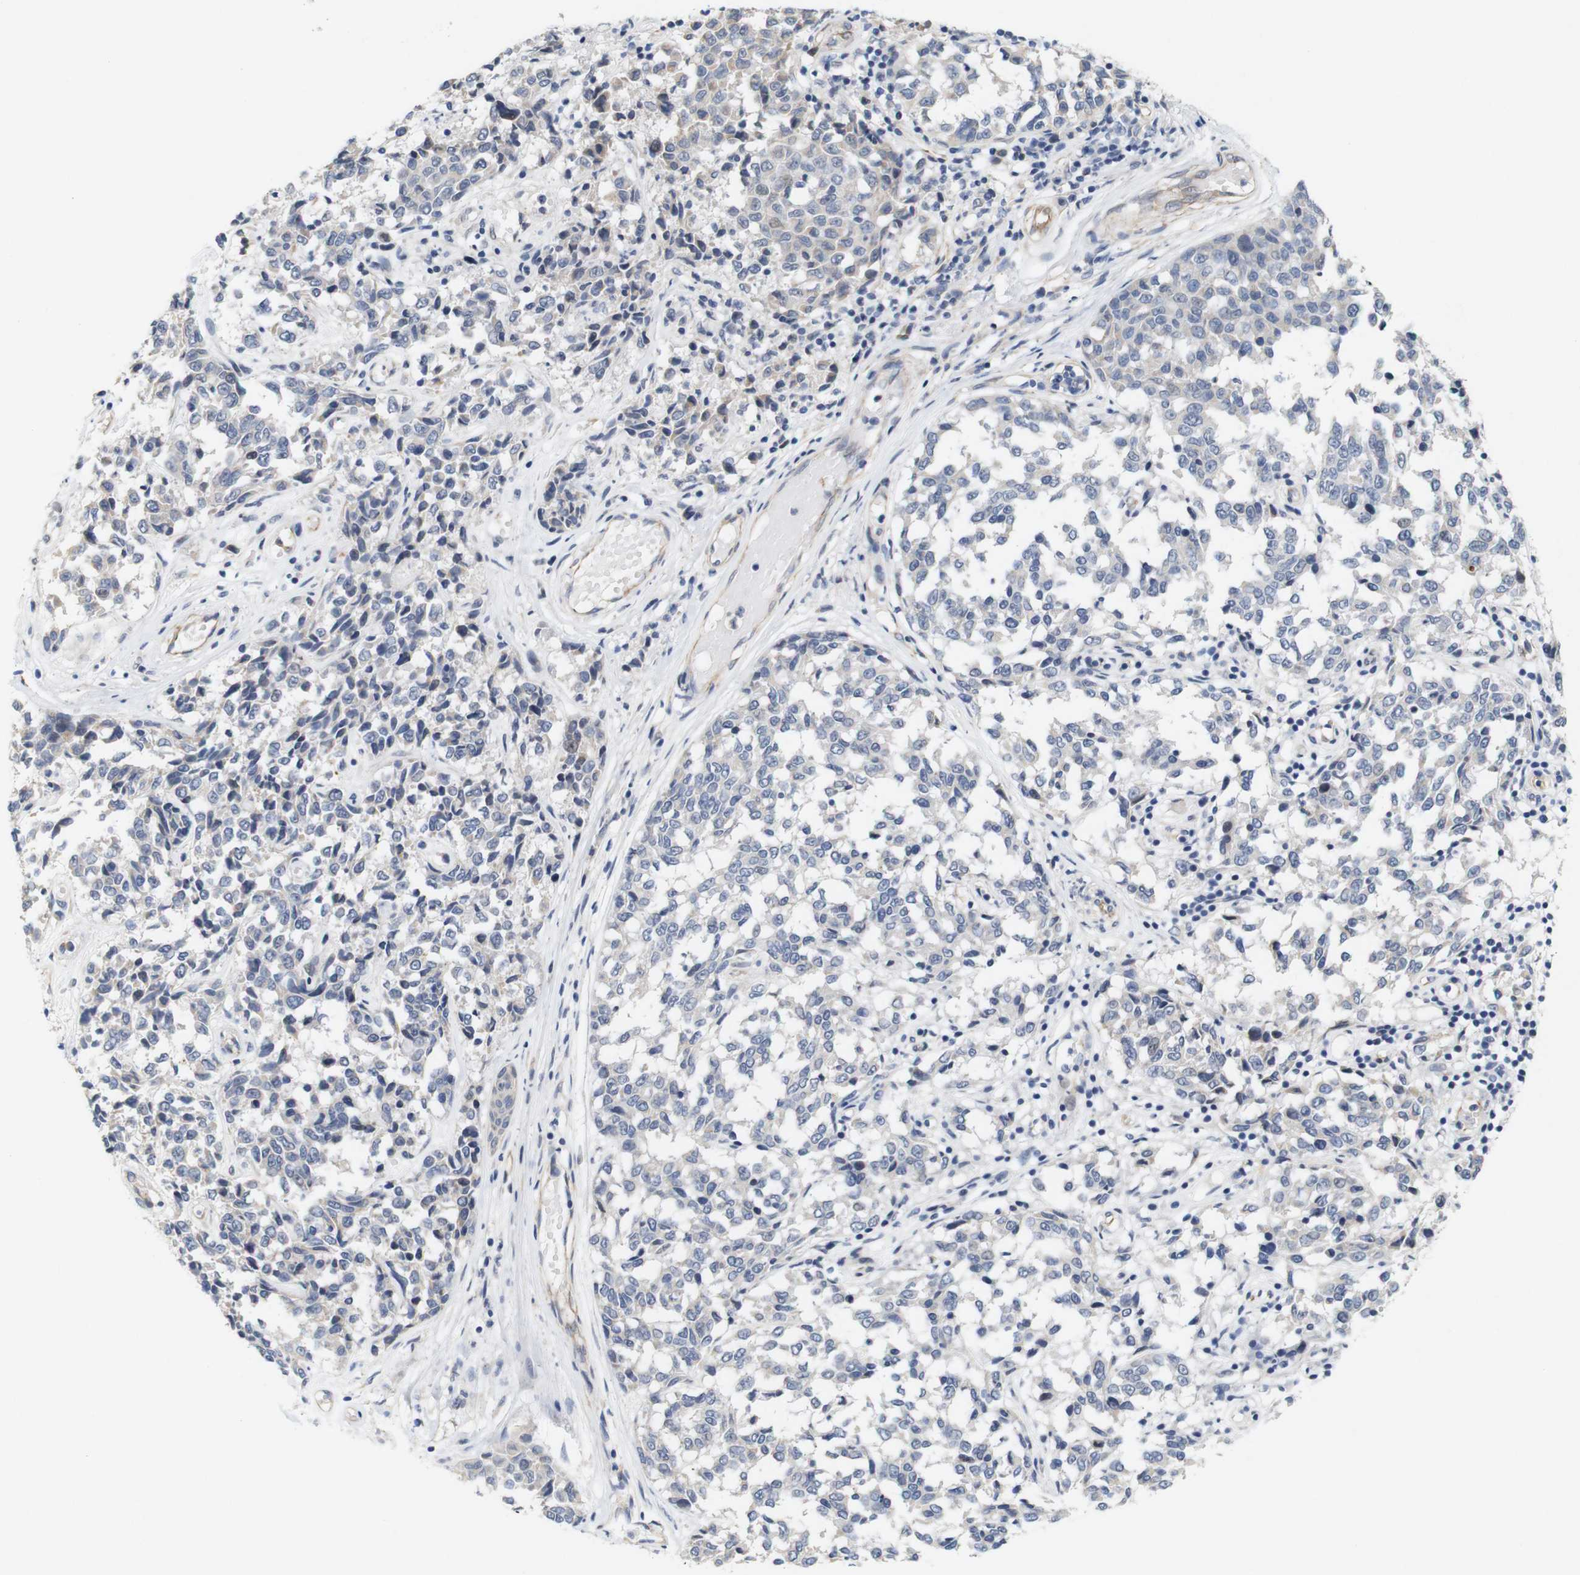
{"staining": {"intensity": "weak", "quantity": "<25%", "location": "cytoplasmic/membranous"}, "tissue": "melanoma", "cell_type": "Tumor cells", "image_type": "cancer", "snomed": [{"axis": "morphology", "description": "Malignant melanoma, NOS"}, {"axis": "topography", "description": "Skin"}], "caption": "Immunohistochemistry histopathology image of neoplastic tissue: malignant melanoma stained with DAB reveals no significant protein expression in tumor cells.", "gene": "CYB561", "patient": {"sex": "female", "age": 64}}